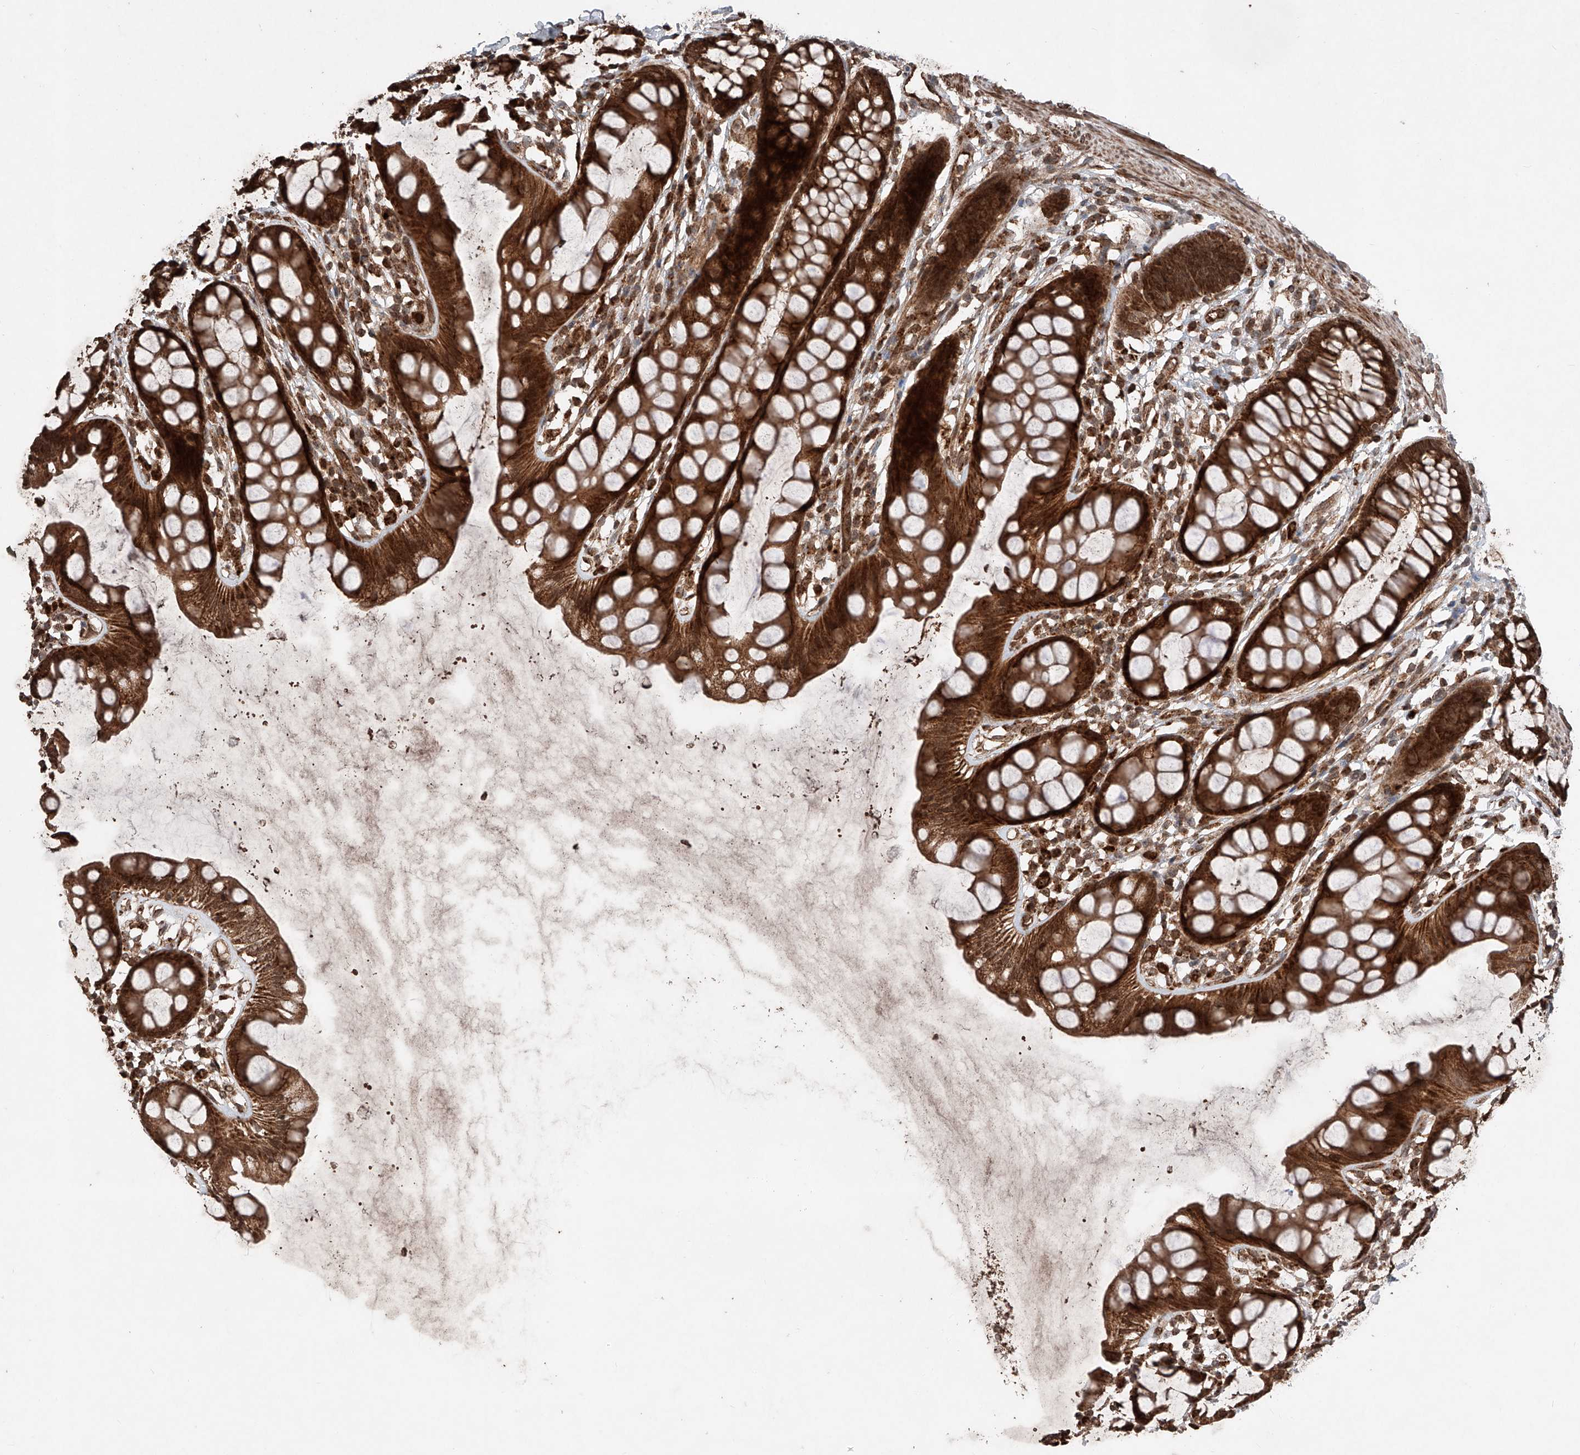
{"staining": {"intensity": "strong", "quantity": ">75%", "location": "cytoplasmic/membranous,nuclear"}, "tissue": "rectum", "cell_type": "Glandular cells", "image_type": "normal", "snomed": [{"axis": "morphology", "description": "Normal tissue, NOS"}, {"axis": "topography", "description": "Rectum"}], "caption": "Rectum stained with a protein marker reveals strong staining in glandular cells.", "gene": "ZSCAN29", "patient": {"sex": "female", "age": 65}}